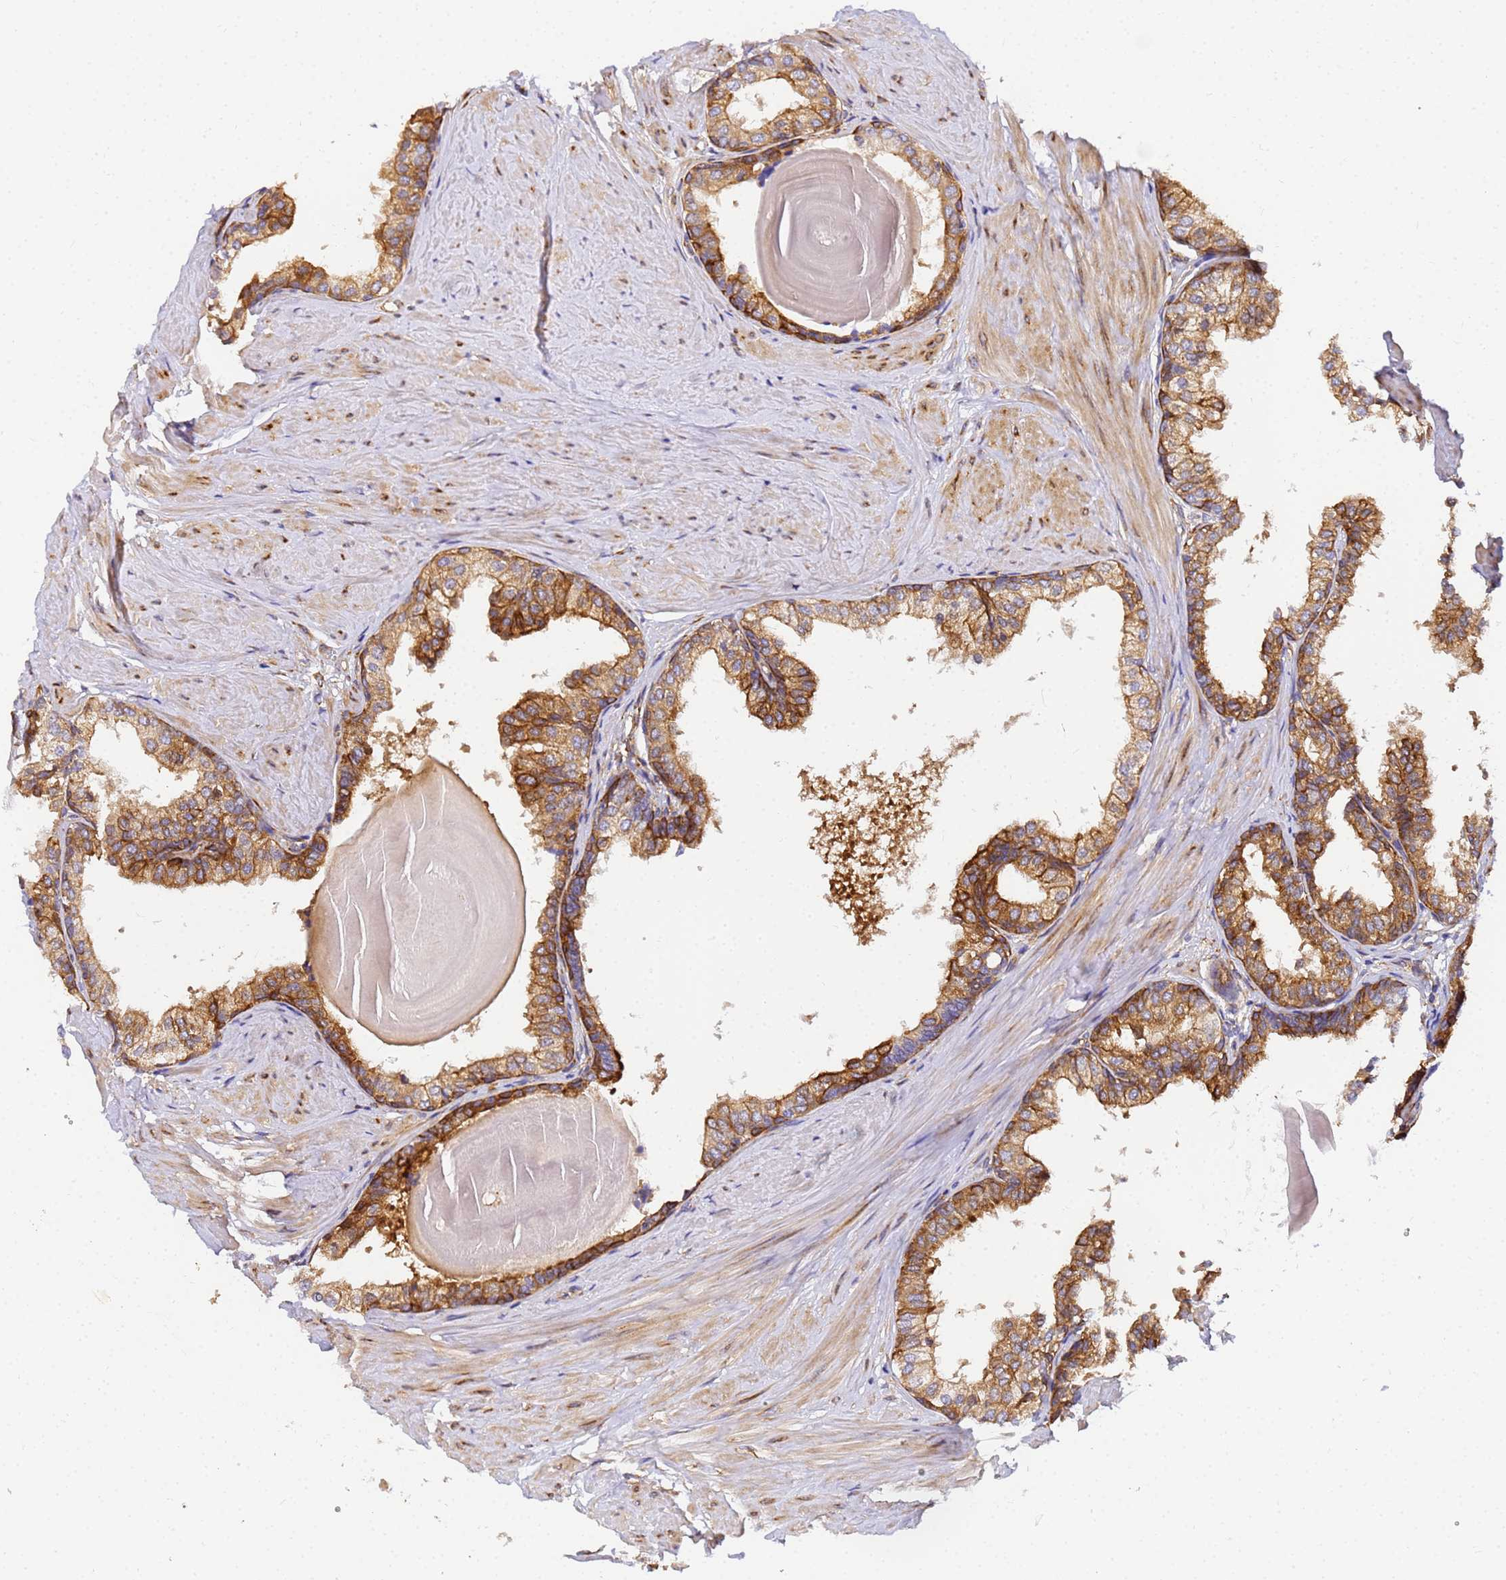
{"staining": {"intensity": "moderate", "quantity": ">75%", "location": "cytoplasmic/membranous"}, "tissue": "prostate", "cell_type": "Glandular cells", "image_type": "normal", "snomed": [{"axis": "morphology", "description": "Normal tissue, NOS"}, {"axis": "topography", "description": "Prostate"}], "caption": "Immunohistochemistry histopathology image of benign prostate: prostate stained using immunohistochemistry shows medium levels of moderate protein expression localized specifically in the cytoplasmic/membranous of glandular cells, appearing as a cytoplasmic/membranous brown color.", "gene": "POM121C", "patient": {"sex": "male", "age": 48}}